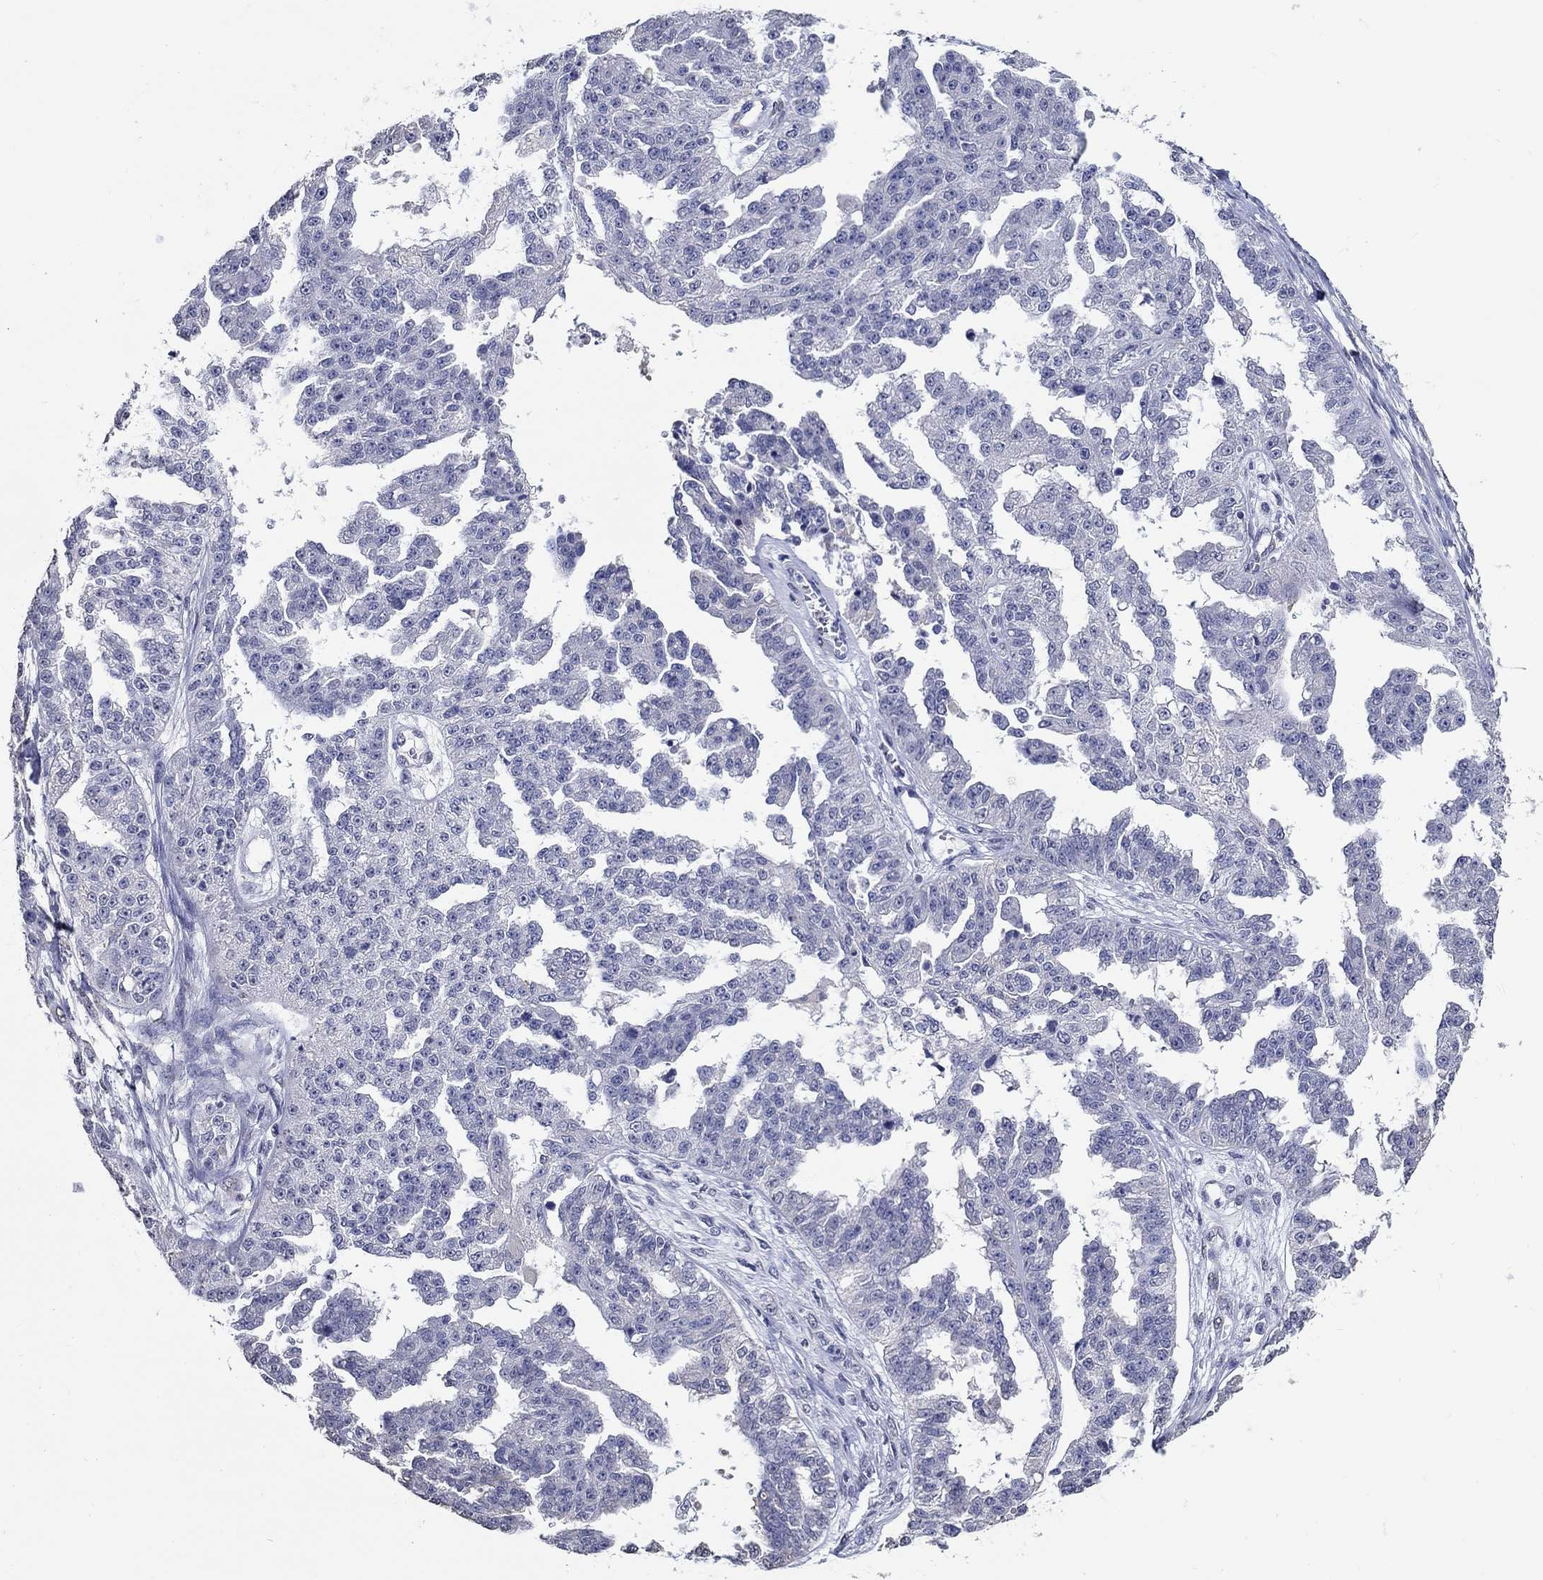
{"staining": {"intensity": "negative", "quantity": "none", "location": "none"}, "tissue": "ovarian cancer", "cell_type": "Tumor cells", "image_type": "cancer", "snomed": [{"axis": "morphology", "description": "Cystadenocarcinoma, serous, NOS"}, {"axis": "topography", "description": "Ovary"}], "caption": "The image exhibits no significant expression in tumor cells of serous cystadenocarcinoma (ovarian).", "gene": "PDE1B", "patient": {"sex": "female", "age": 58}}